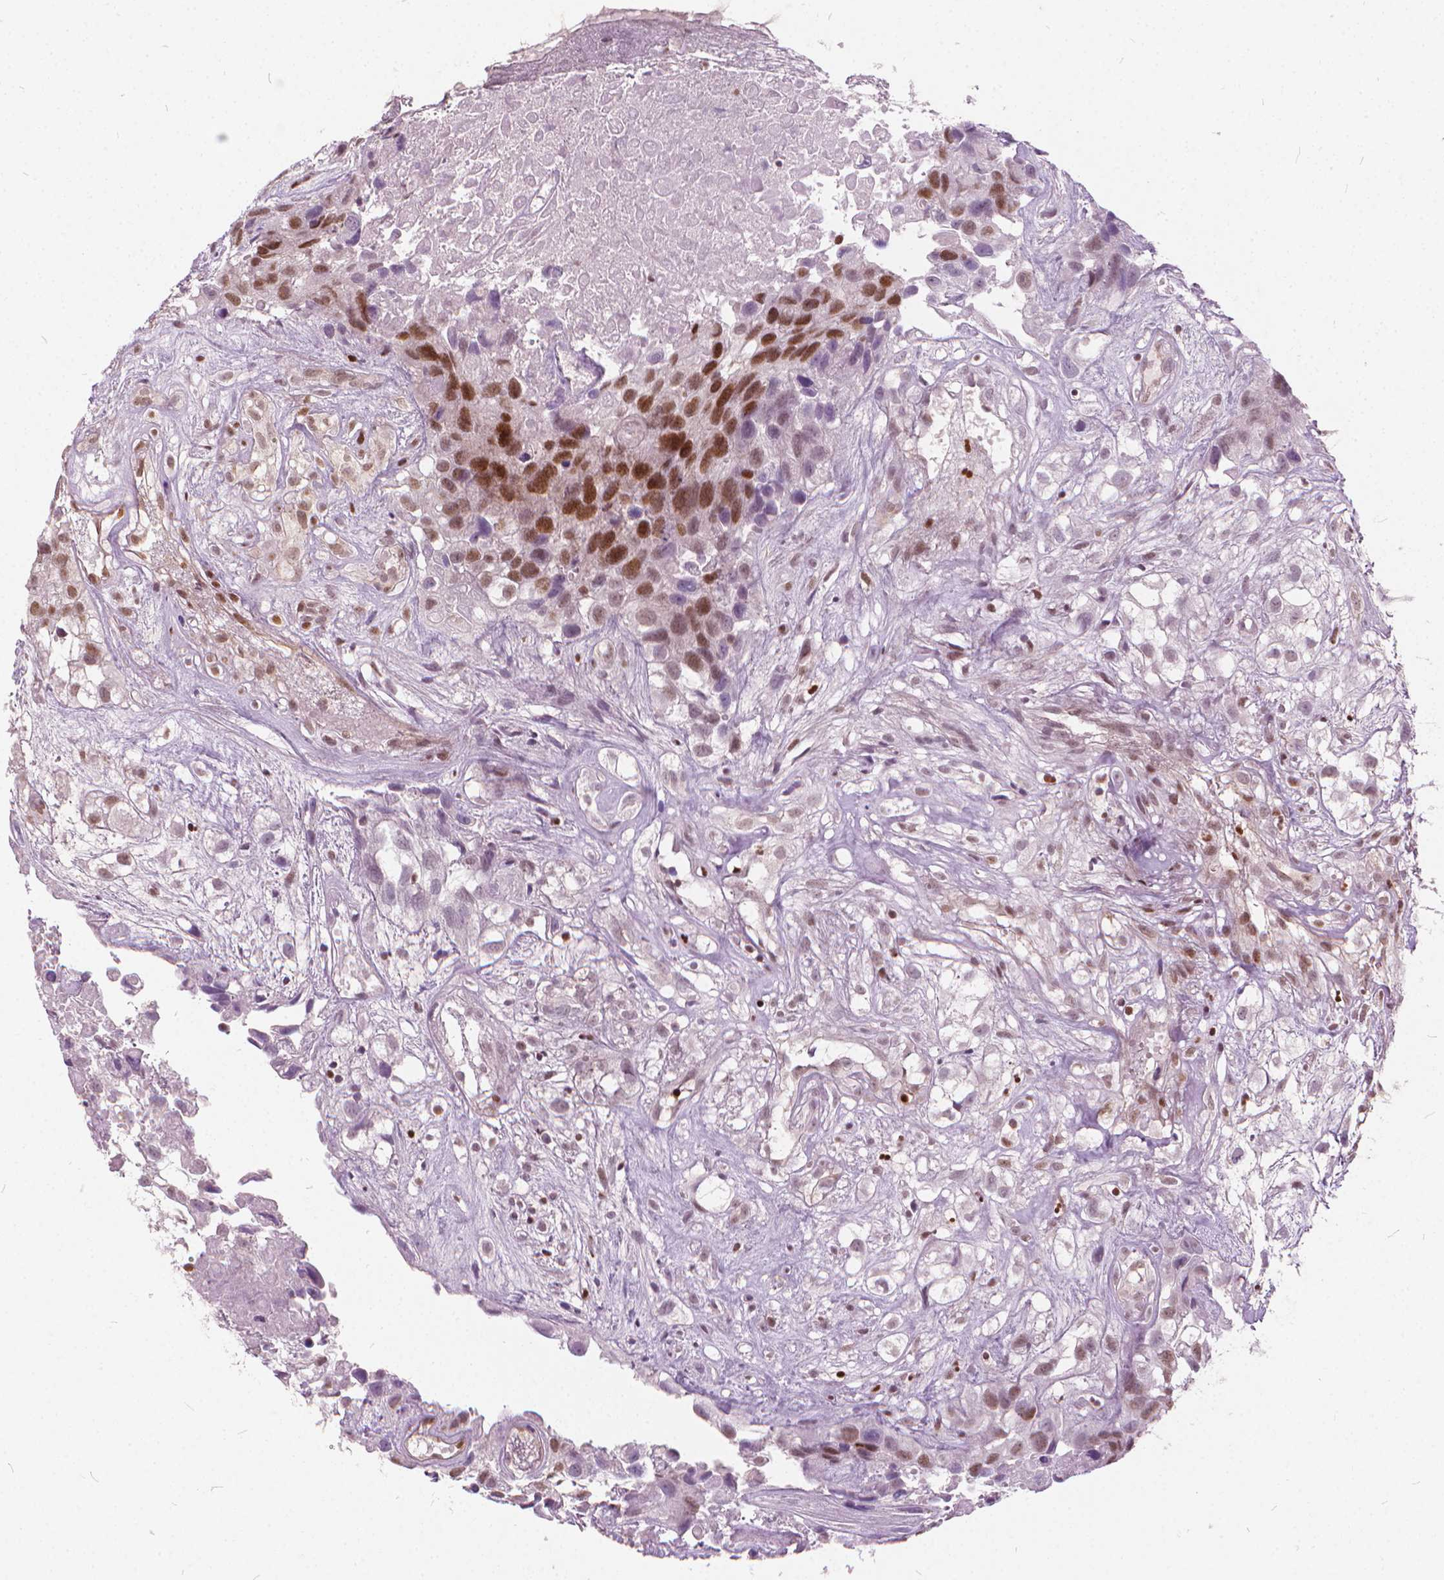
{"staining": {"intensity": "strong", "quantity": "25%-75%", "location": "nuclear"}, "tissue": "urothelial cancer", "cell_type": "Tumor cells", "image_type": "cancer", "snomed": [{"axis": "morphology", "description": "Urothelial carcinoma, High grade"}, {"axis": "topography", "description": "Urinary bladder"}], "caption": "Immunohistochemistry micrograph of neoplastic tissue: human urothelial cancer stained using immunohistochemistry (IHC) displays high levels of strong protein expression localized specifically in the nuclear of tumor cells, appearing as a nuclear brown color.", "gene": "STAT5B", "patient": {"sex": "male", "age": 56}}